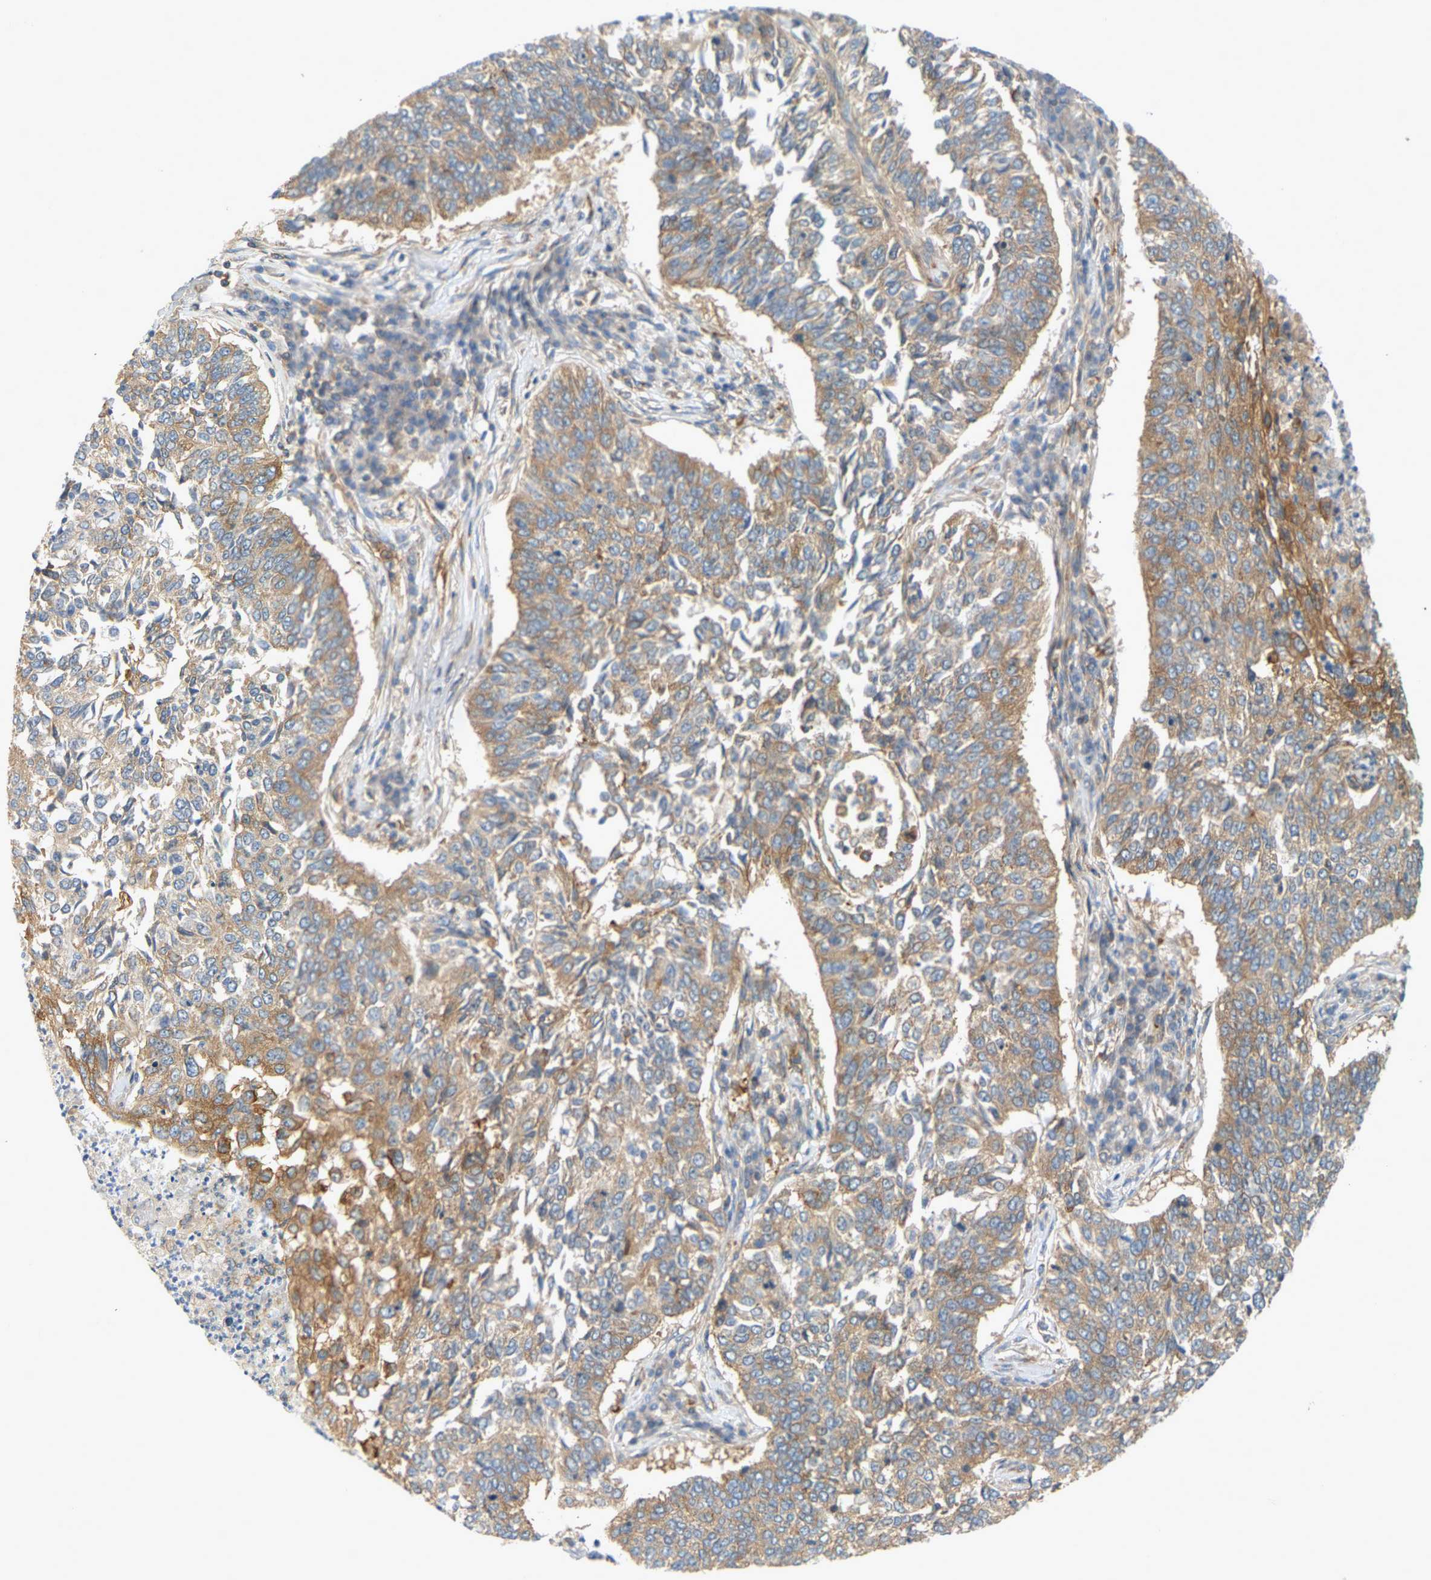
{"staining": {"intensity": "moderate", "quantity": ">75%", "location": "cytoplasmic/membranous"}, "tissue": "lung cancer", "cell_type": "Tumor cells", "image_type": "cancer", "snomed": [{"axis": "morphology", "description": "Normal tissue, NOS"}, {"axis": "morphology", "description": "Squamous cell carcinoma, NOS"}, {"axis": "topography", "description": "Cartilage tissue"}, {"axis": "topography", "description": "Bronchus"}, {"axis": "topography", "description": "Lung"}], "caption": "A photomicrograph of human lung squamous cell carcinoma stained for a protein exhibits moderate cytoplasmic/membranous brown staining in tumor cells.", "gene": "AKAP13", "patient": {"sex": "female", "age": 49}}